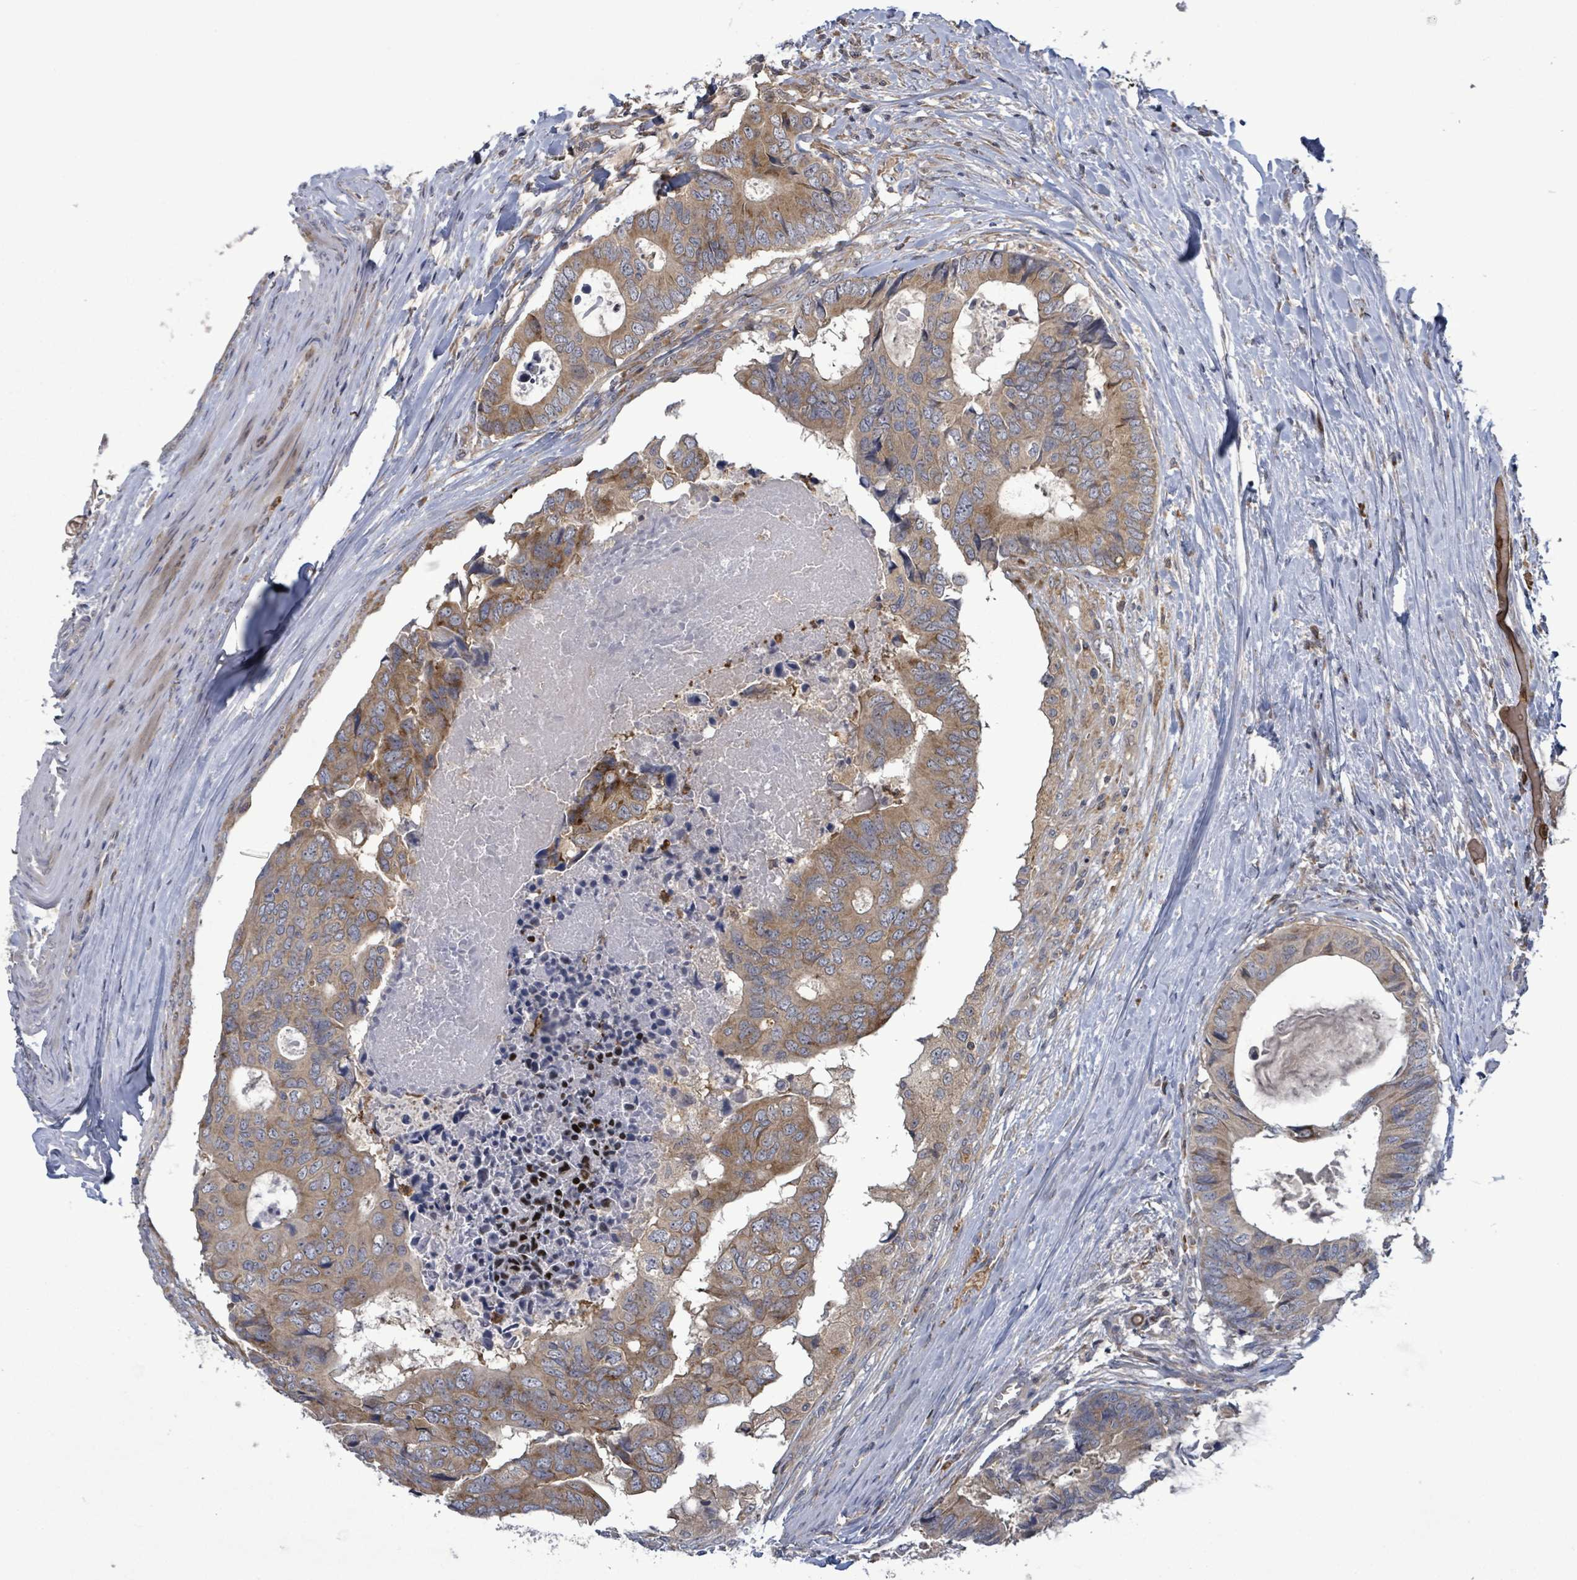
{"staining": {"intensity": "moderate", "quantity": ">75%", "location": "cytoplasmic/membranous"}, "tissue": "colorectal cancer", "cell_type": "Tumor cells", "image_type": "cancer", "snomed": [{"axis": "morphology", "description": "Adenocarcinoma, NOS"}, {"axis": "topography", "description": "Colon"}], "caption": "Protein staining demonstrates moderate cytoplasmic/membranous positivity in about >75% of tumor cells in colorectal cancer.", "gene": "SERPINE3", "patient": {"sex": "male", "age": 85}}